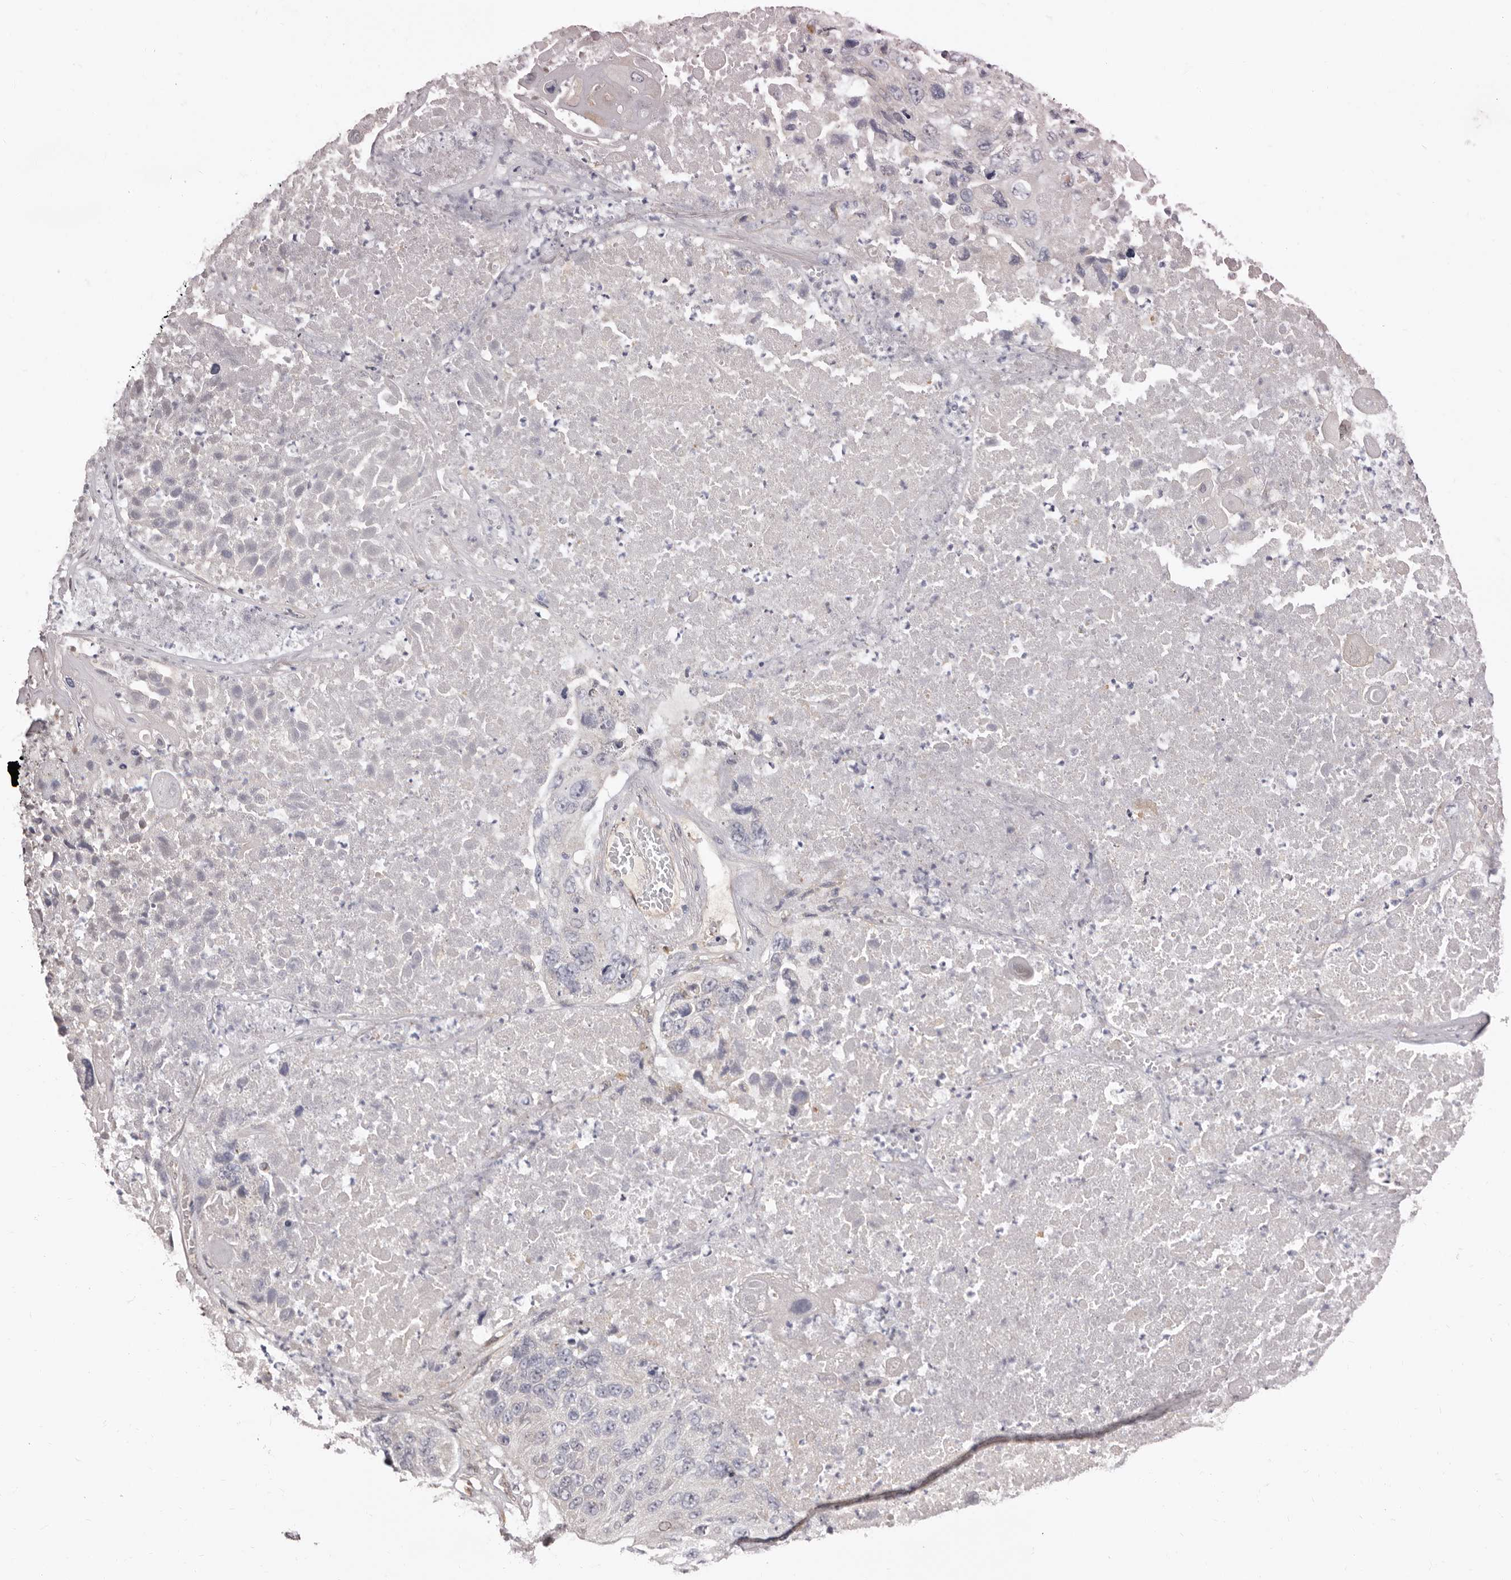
{"staining": {"intensity": "negative", "quantity": "none", "location": "none"}, "tissue": "lung cancer", "cell_type": "Tumor cells", "image_type": "cancer", "snomed": [{"axis": "morphology", "description": "Squamous cell carcinoma, NOS"}, {"axis": "topography", "description": "Lung"}], "caption": "IHC of lung cancer (squamous cell carcinoma) reveals no staining in tumor cells. (DAB (3,3'-diaminobenzidine) immunohistochemistry (IHC), high magnification).", "gene": "KHDRBS2", "patient": {"sex": "male", "age": 61}}